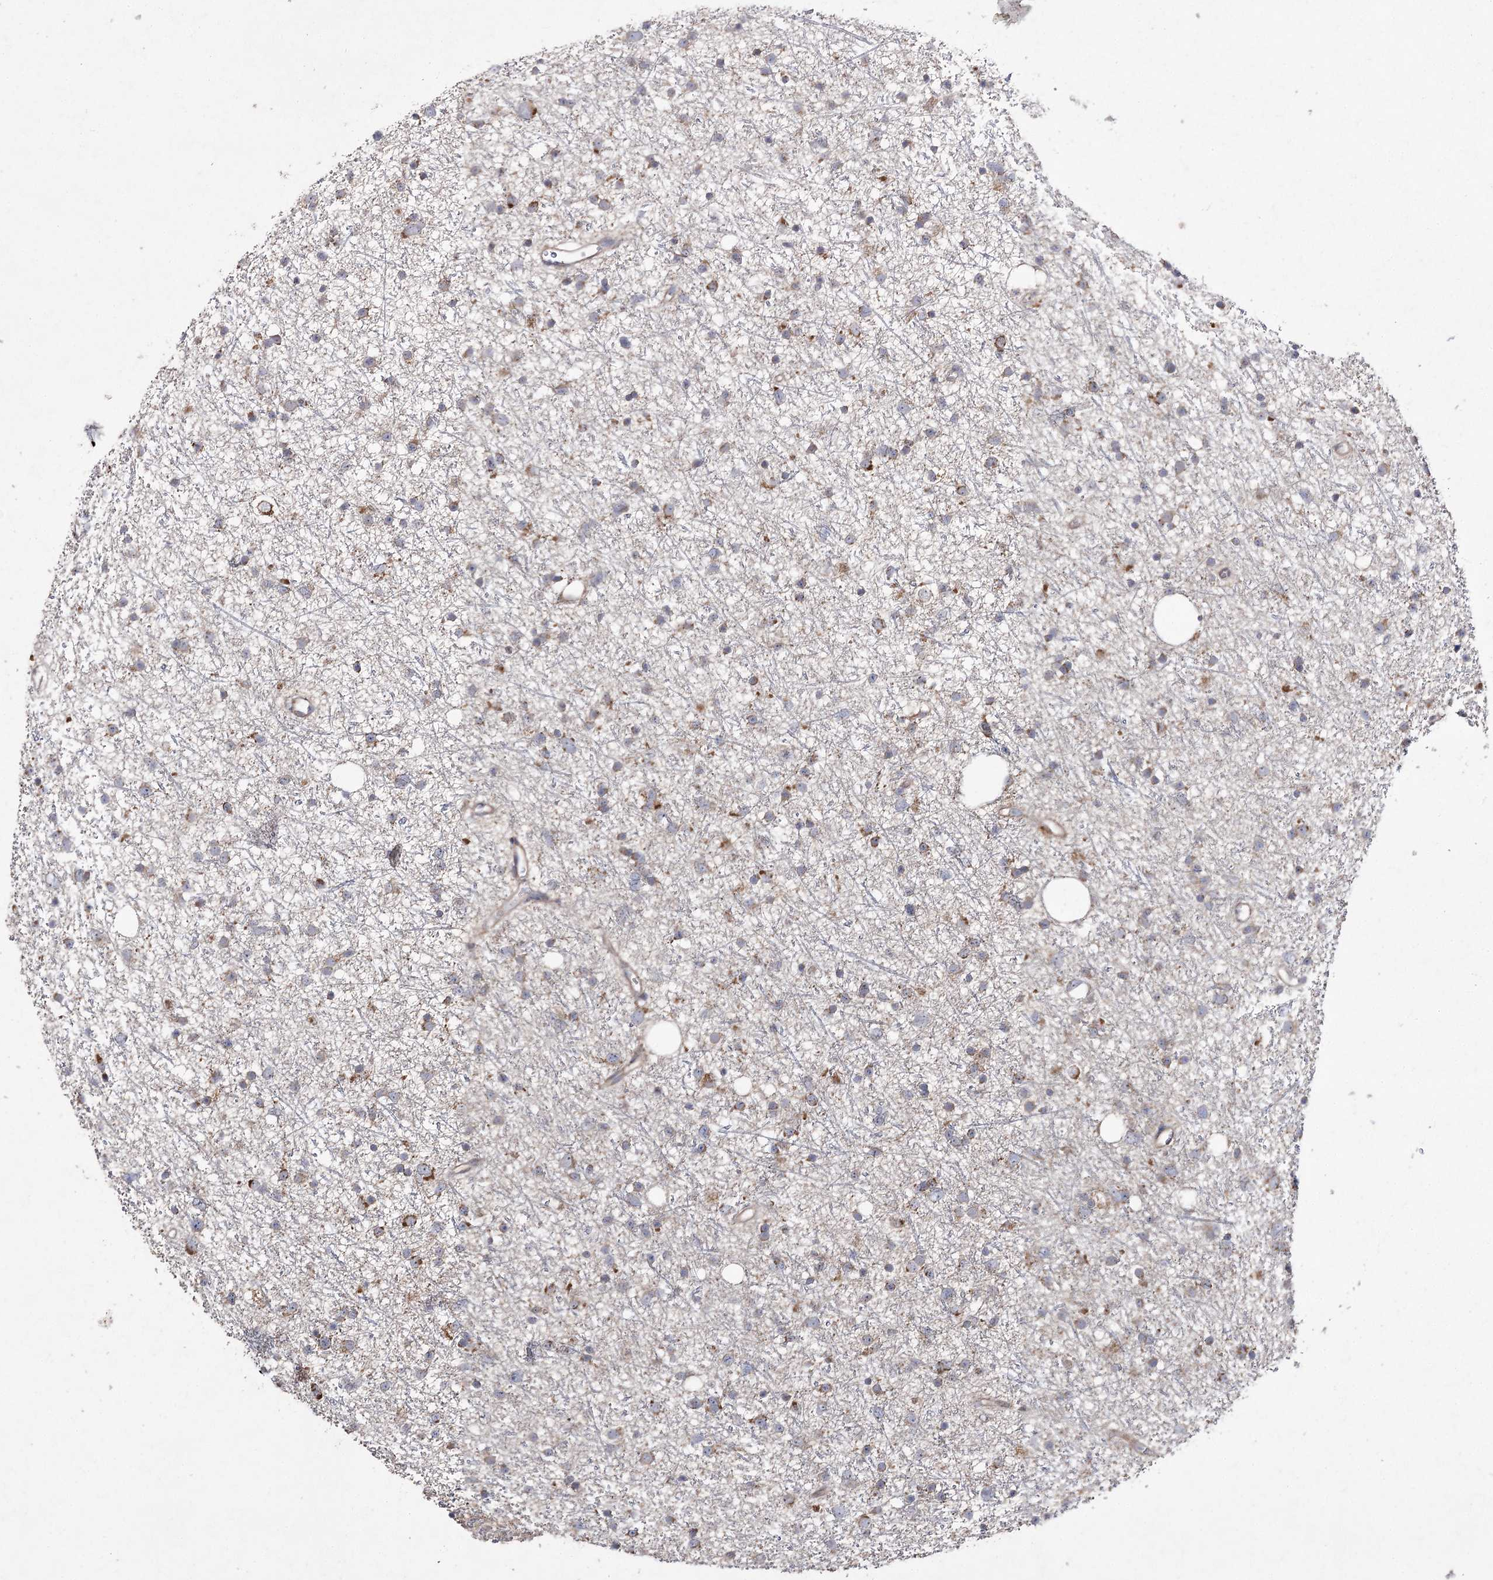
{"staining": {"intensity": "moderate", "quantity": "<25%", "location": "cytoplasmic/membranous"}, "tissue": "glioma", "cell_type": "Tumor cells", "image_type": "cancer", "snomed": [{"axis": "morphology", "description": "Glioma, malignant, Low grade"}, {"axis": "topography", "description": "Cerebral cortex"}], "caption": "Glioma was stained to show a protein in brown. There is low levels of moderate cytoplasmic/membranous staining in approximately <25% of tumor cells. Using DAB (3,3'-diaminobenzidine) (brown) and hematoxylin (blue) stains, captured at high magnification using brightfield microscopy.", "gene": "FANCL", "patient": {"sex": "female", "age": 39}}